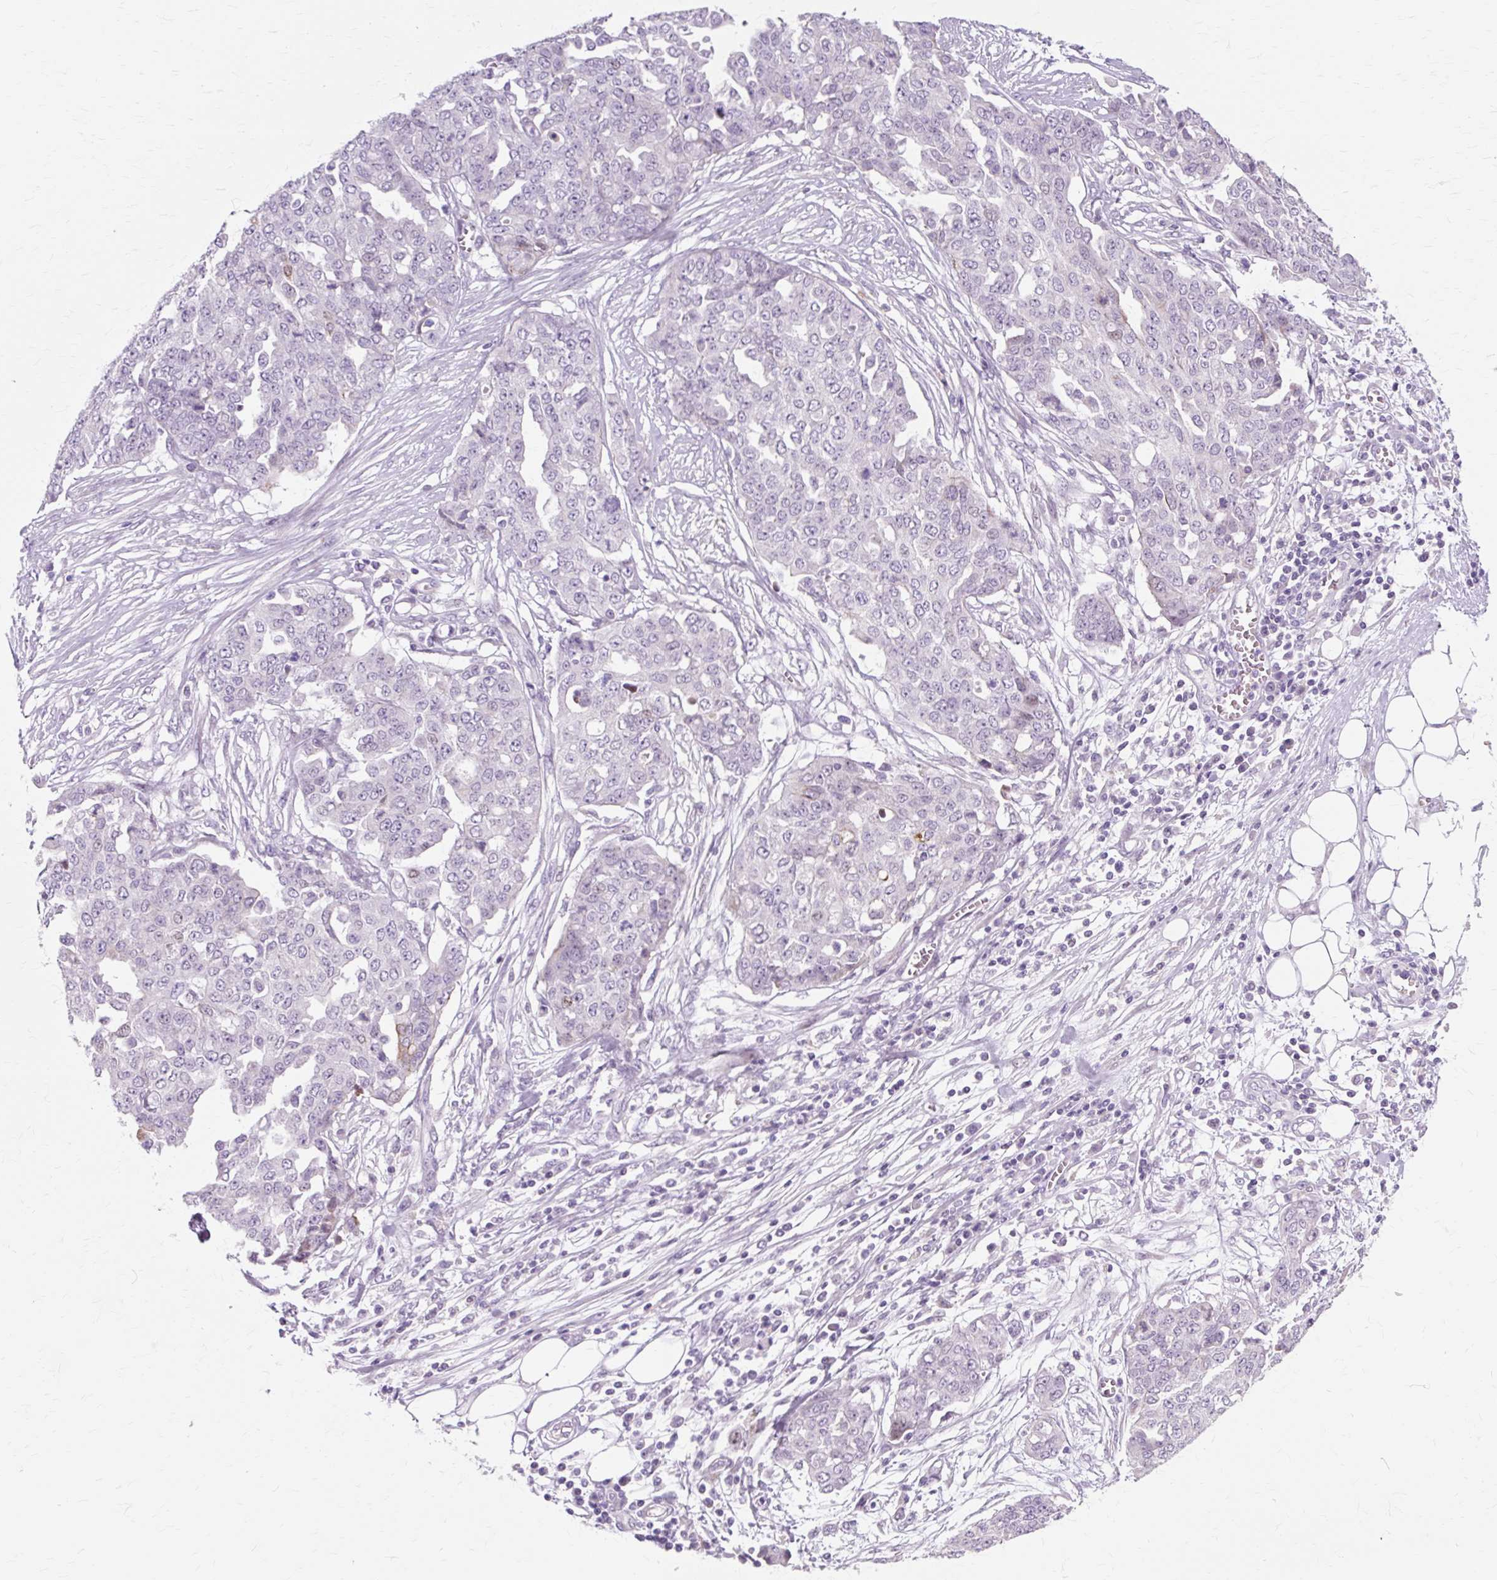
{"staining": {"intensity": "negative", "quantity": "none", "location": "none"}, "tissue": "ovarian cancer", "cell_type": "Tumor cells", "image_type": "cancer", "snomed": [{"axis": "morphology", "description": "Cystadenocarcinoma, serous, NOS"}, {"axis": "topography", "description": "Soft tissue"}, {"axis": "topography", "description": "Ovary"}], "caption": "Immunohistochemistry (IHC) image of neoplastic tissue: human ovarian cancer stained with DAB exhibits no significant protein positivity in tumor cells.", "gene": "IRX2", "patient": {"sex": "female", "age": 57}}